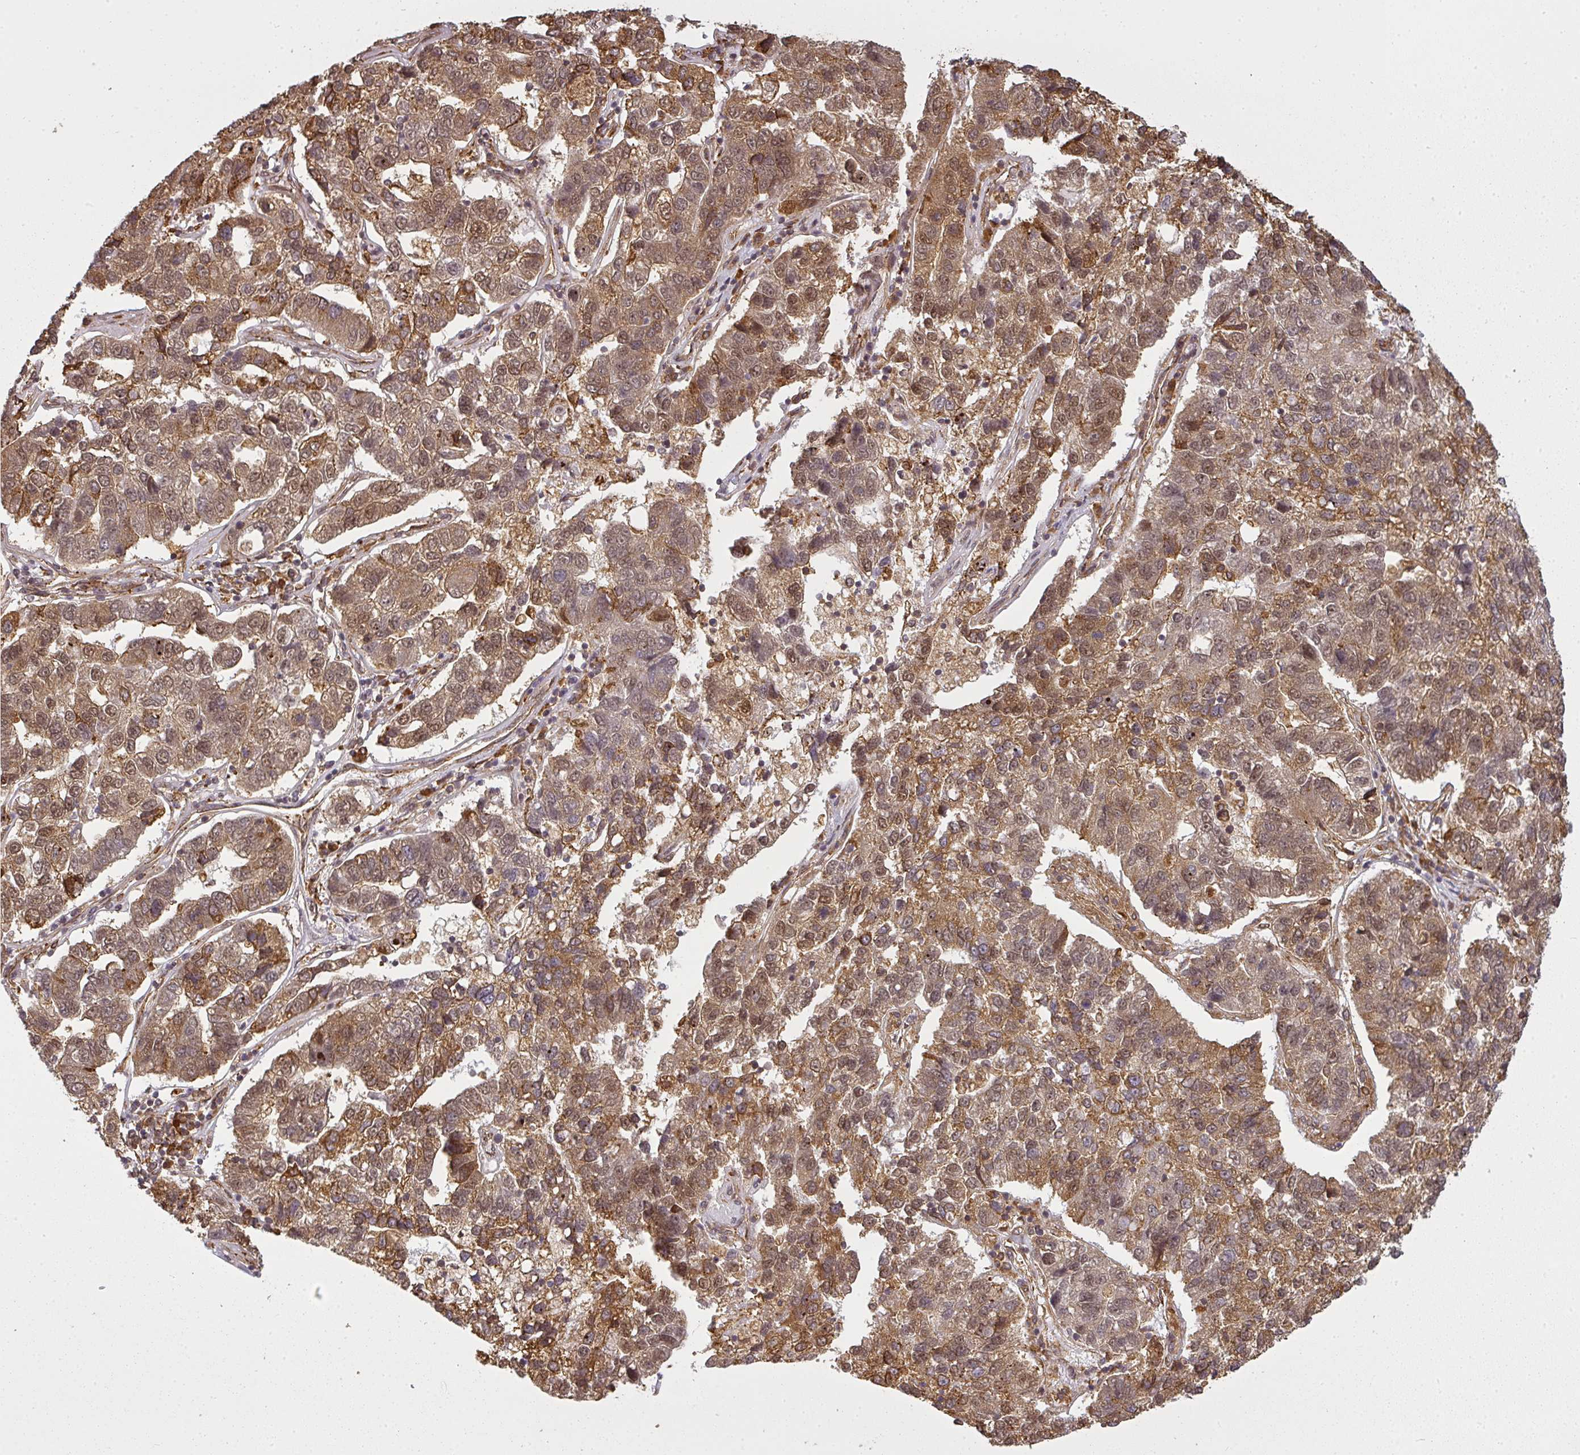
{"staining": {"intensity": "moderate", "quantity": ">75%", "location": "cytoplasmic/membranous,nuclear"}, "tissue": "pancreatic cancer", "cell_type": "Tumor cells", "image_type": "cancer", "snomed": [{"axis": "morphology", "description": "Adenocarcinoma, NOS"}, {"axis": "topography", "description": "Pancreas"}], "caption": "Approximately >75% of tumor cells in pancreatic cancer show moderate cytoplasmic/membranous and nuclear protein positivity as visualized by brown immunohistochemical staining.", "gene": "PPP6R3", "patient": {"sex": "female", "age": 61}}